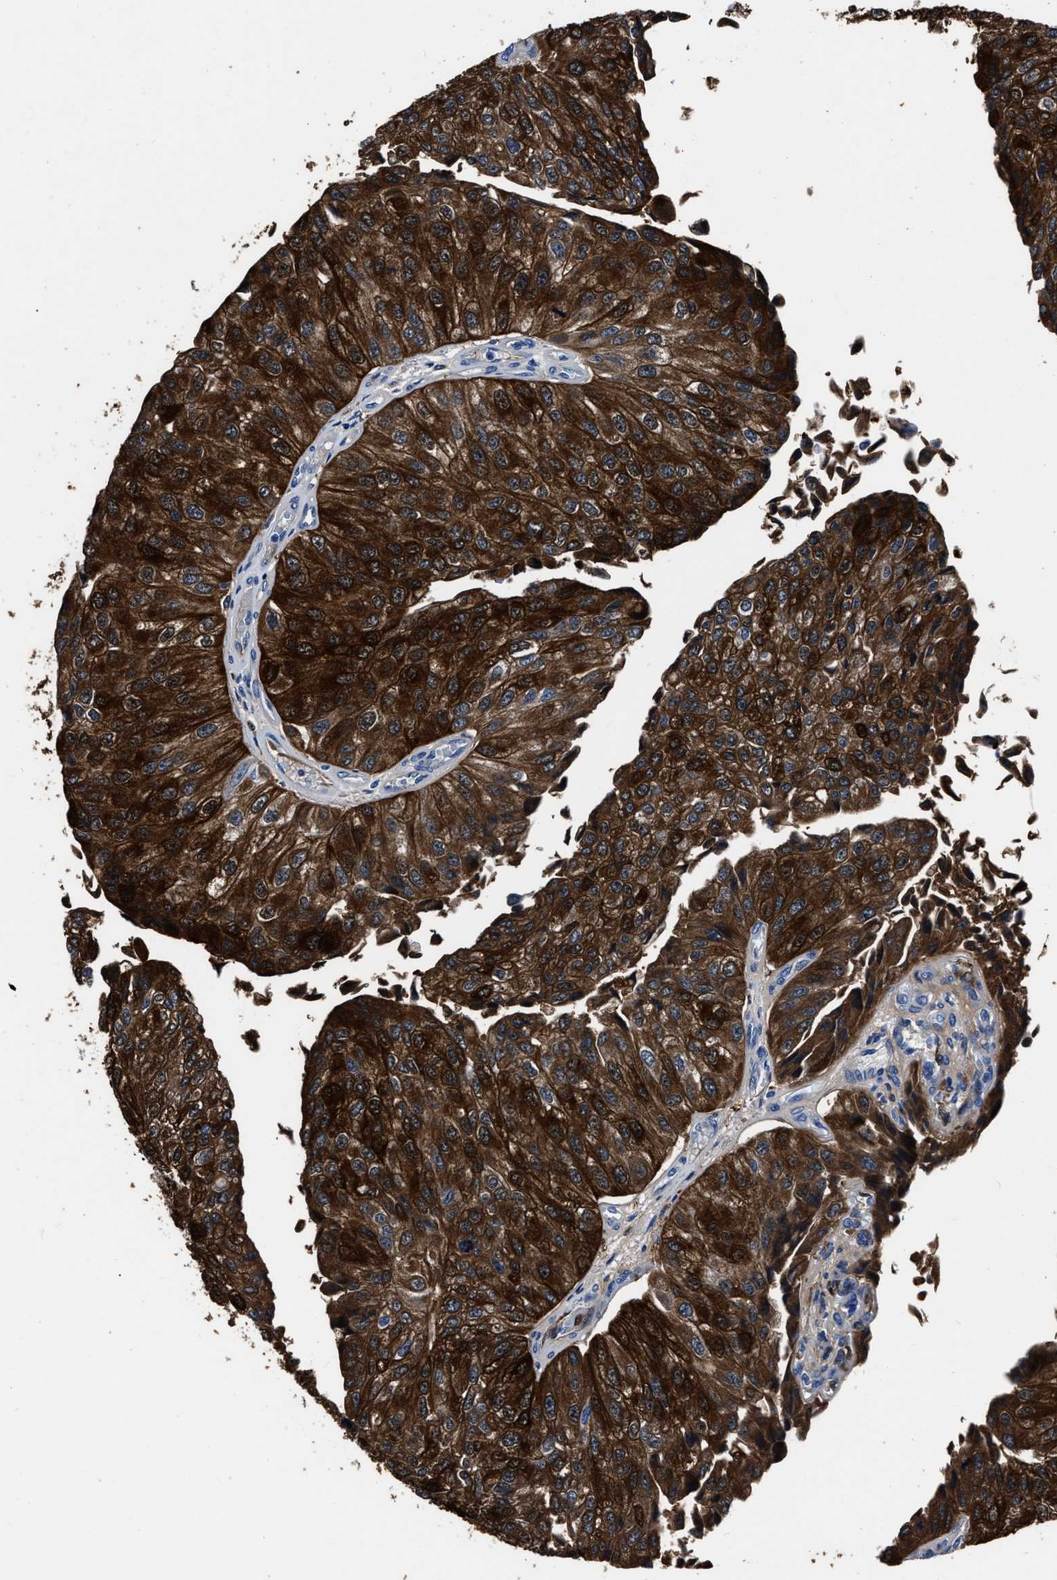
{"staining": {"intensity": "strong", "quantity": ">75%", "location": "cytoplasmic/membranous"}, "tissue": "urothelial cancer", "cell_type": "Tumor cells", "image_type": "cancer", "snomed": [{"axis": "morphology", "description": "Urothelial carcinoma, High grade"}, {"axis": "topography", "description": "Kidney"}, {"axis": "topography", "description": "Urinary bladder"}], "caption": "Urothelial cancer stained for a protein (brown) reveals strong cytoplasmic/membranous positive expression in about >75% of tumor cells.", "gene": "MOV10L1", "patient": {"sex": "male", "age": 77}}